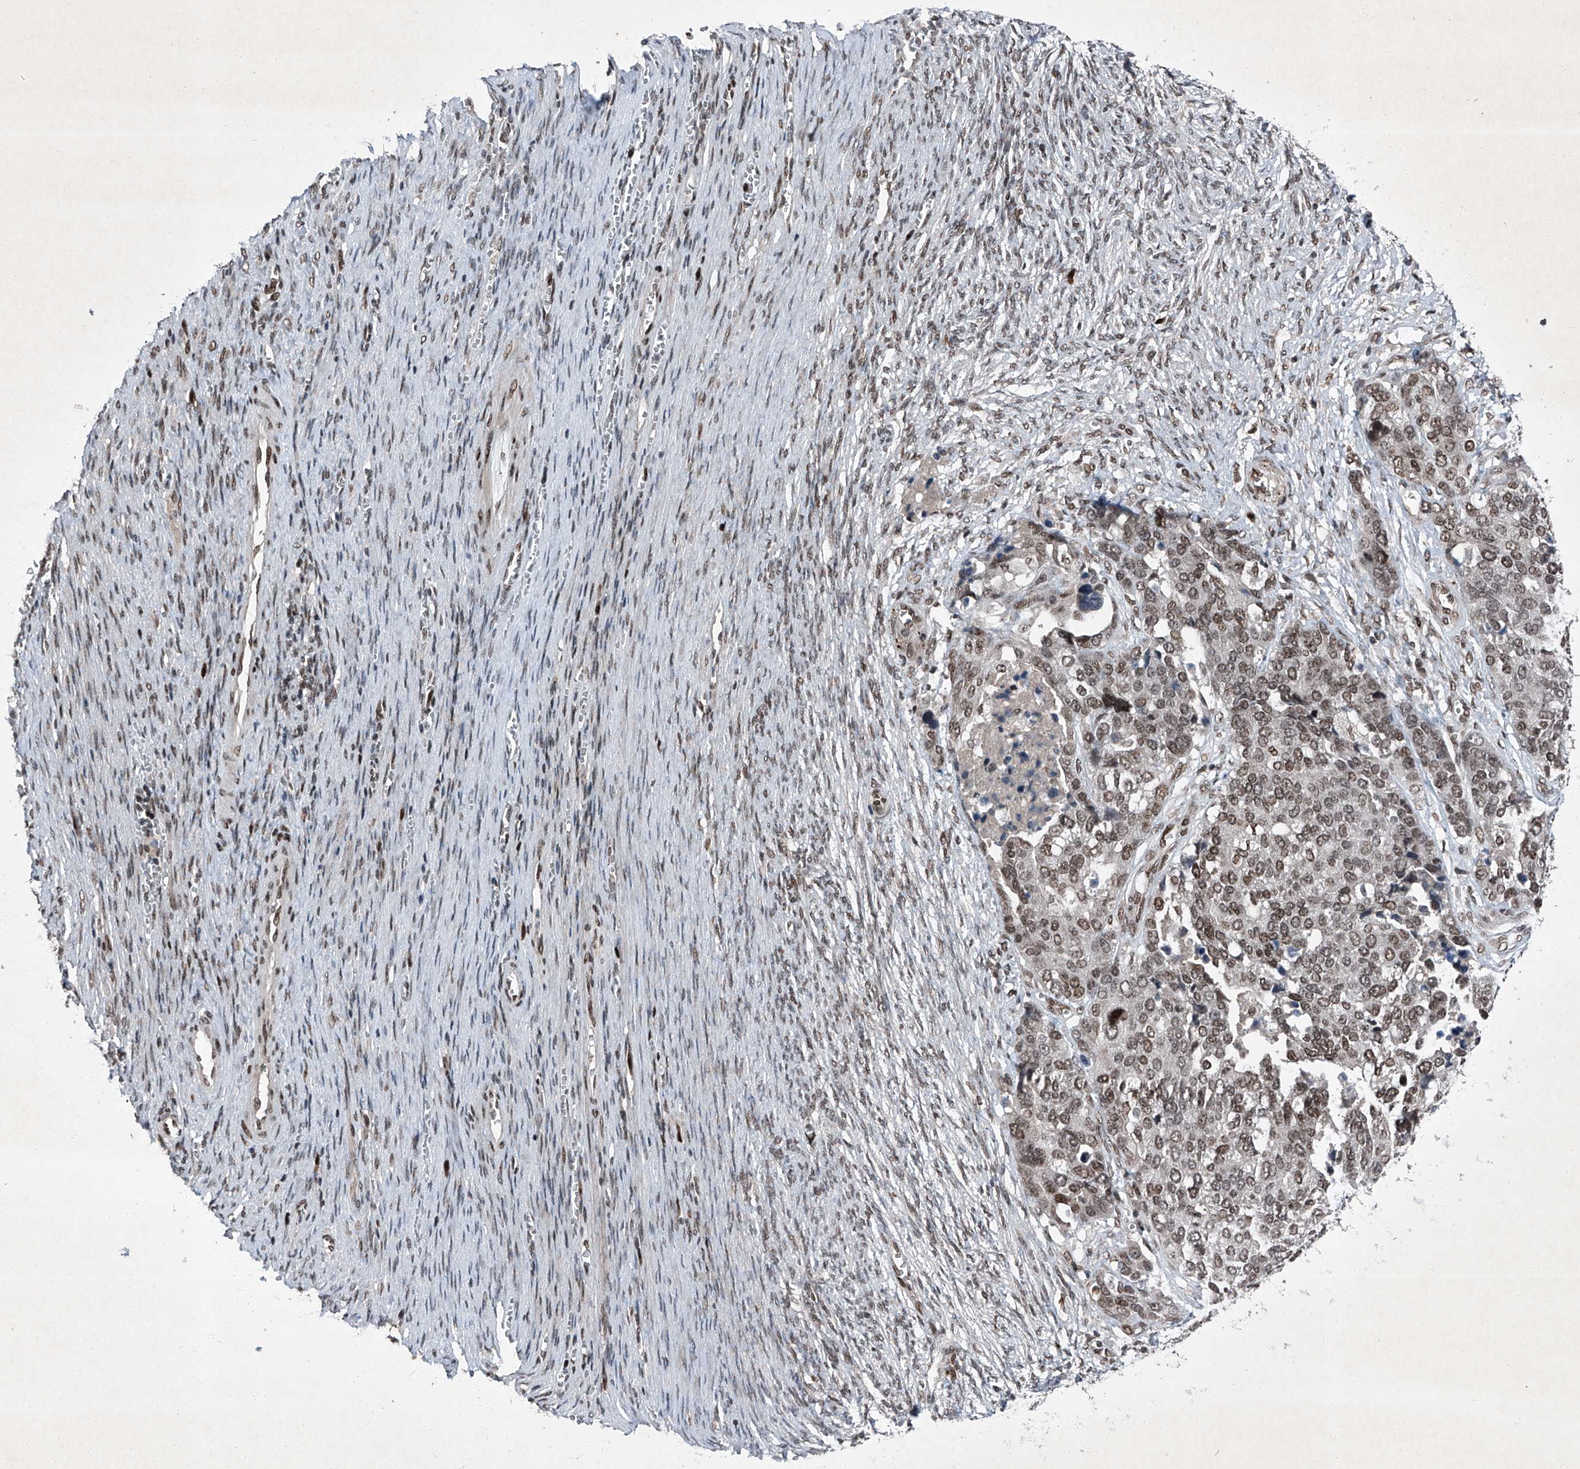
{"staining": {"intensity": "moderate", "quantity": ">75%", "location": "nuclear"}, "tissue": "ovarian cancer", "cell_type": "Tumor cells", "image_type": "cancer", "snomed": [{"axis": "morphology", "description": "Cystadenocarcinoma, serous, NOS"}, {"axis": "topography", "description": "Ovary"}], "caption": "Immunohistochemistry micrograph of neoplastic tissue: human serous cystadenocarcinoma (ovarian) stained using IHC shows medium levels of moderate protein expression localized specifically in the nuclear of tumor cells, appearing as a nuclear brown color.", "gene": "BMI1", "patient": {"sex": "female", "age": 44}}